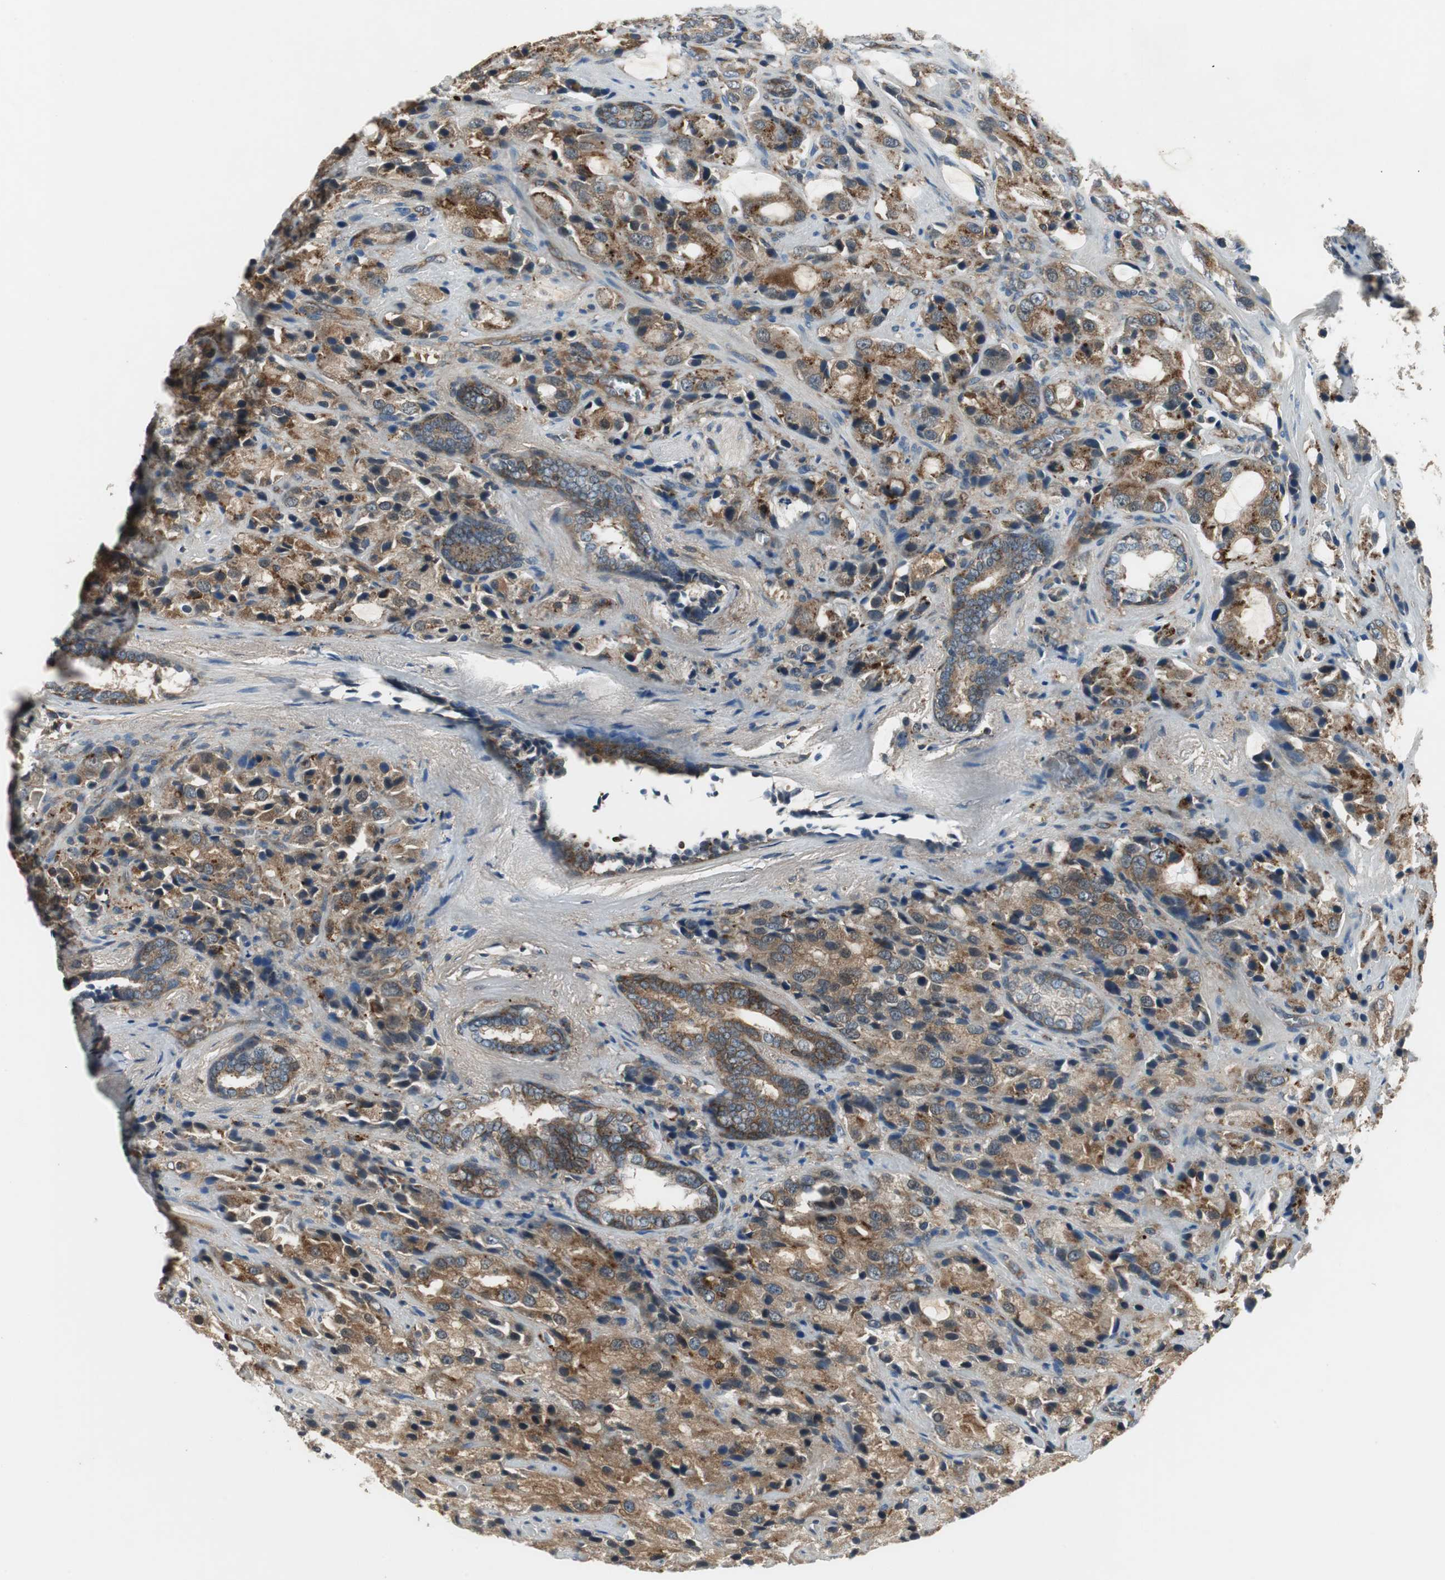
{"staining": {"intensity": "moderate", "quantity": ">75%", "location": "cytoplasmic/membranous"}, "tissue": "prostate cancer", "cell_type": "Tumor cells", "image_type": "cancer", "snomed": [{"axis": "morphology", "description": "Adenocarcinoma, High grade"}, {"axis": "topography", "description": "Prostate"}], "caption": "This is a micrograph of immunohistochemistry (IHC) staining of prostate high-grade adenocarcinoma, which shows moderate positivity in the cytoplasmic/membranous of tumor cells.", "gene": "NCK1", "patient": {"sex": "male", "age": 70}}